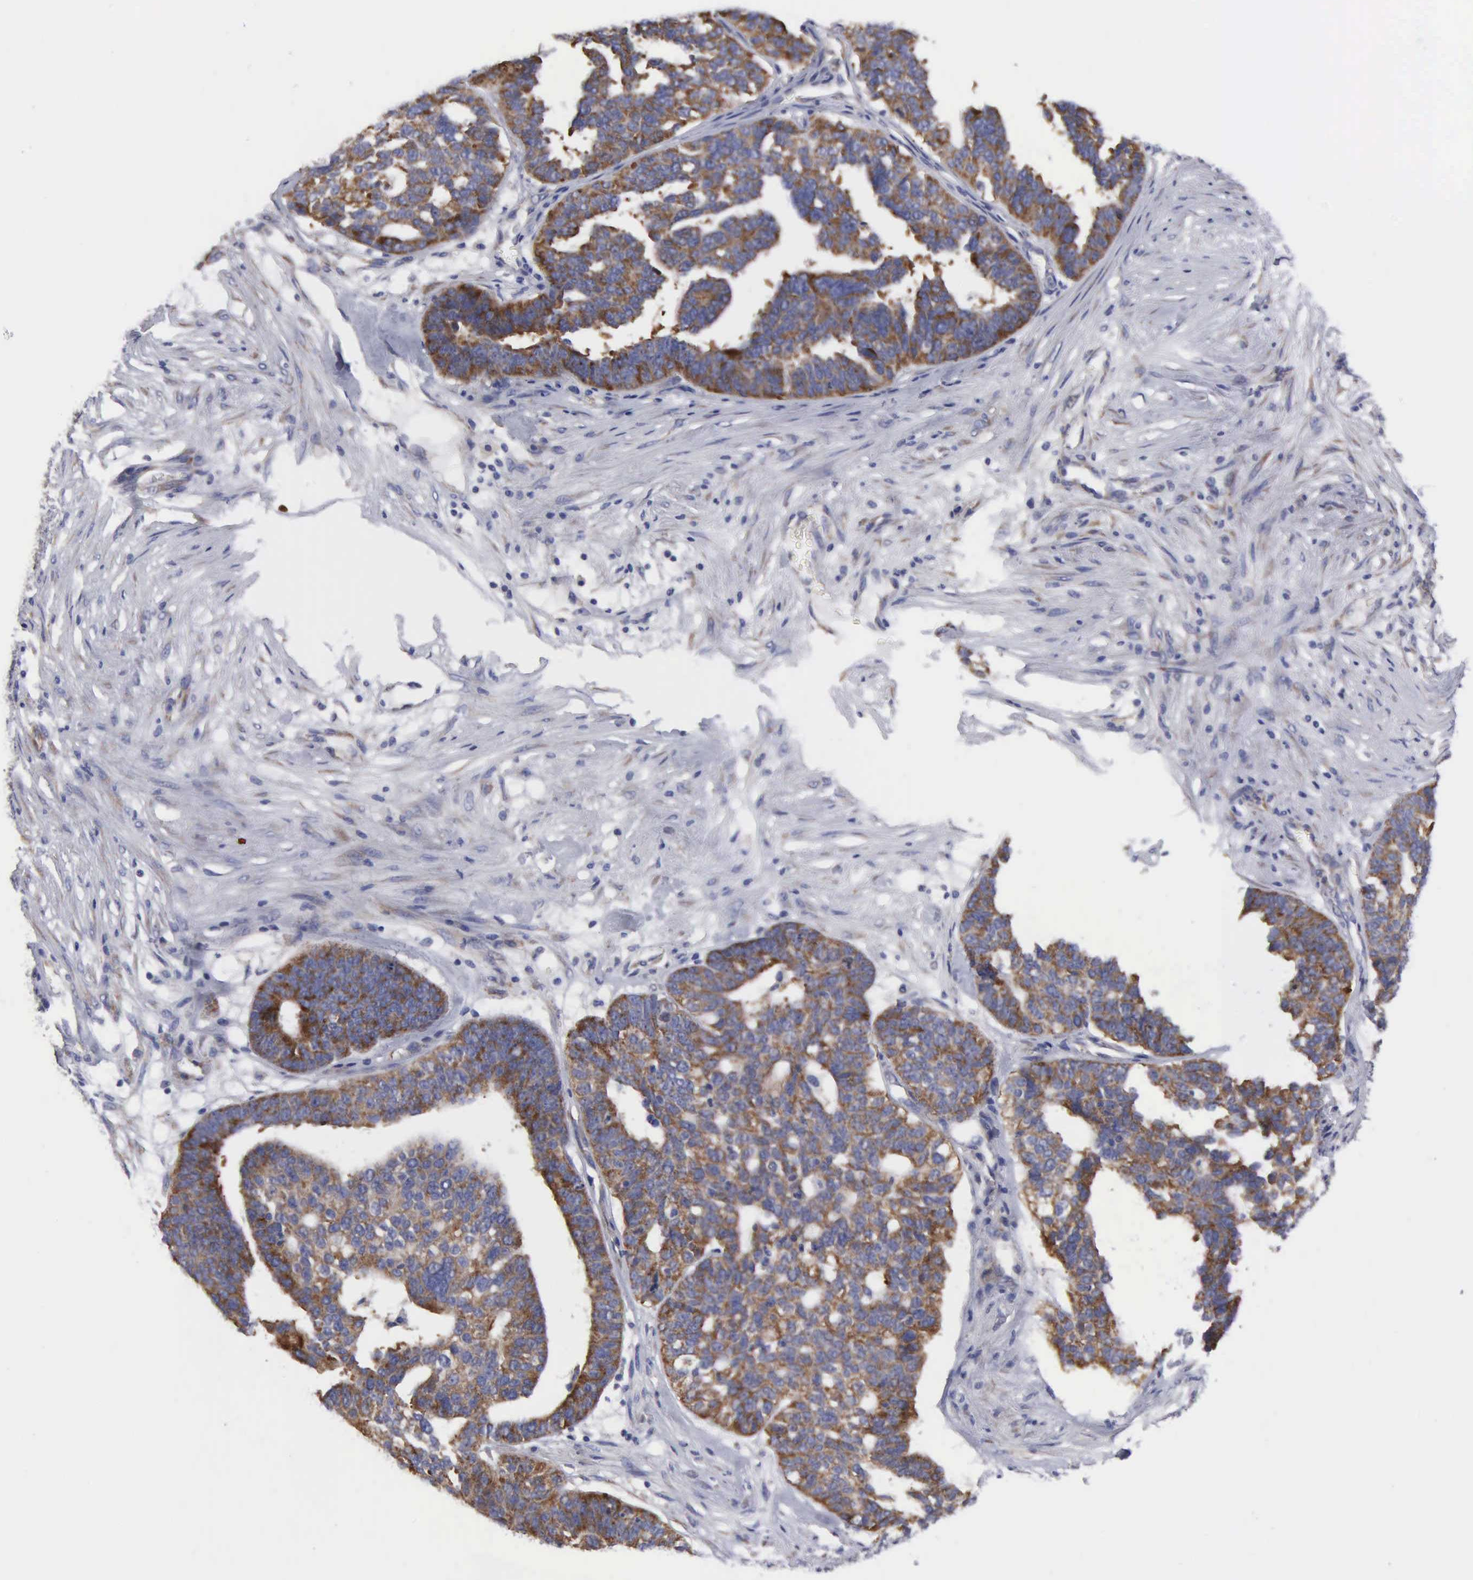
{"staining": {"intensity": "strong", "quantity": ">75%", "location": "cytoplasmic/membranous"}, "tissue": "ovarian cancer", "cell_type": "Tumor cells", "image_type": "cancer", "snomed": [{"axis": "morphology", "description": "Cystadenocarcinoma, serous, NOS"}, {"axis": "topography", "description": "Ovary"}], "caption": "Immunohistochemical staining of human ovarian serous cystadenocarcinoma displays high levels of strong cytoplasmic/membranous protein expression in approximately >75% of tumor cells. The staining is performed using DAB brown chromogen to label protein expression. The nuclei are counter-stained blue using hematoxylin.", "gene": "TXLNG", "patient": {"sex": "female", "age": 59}}